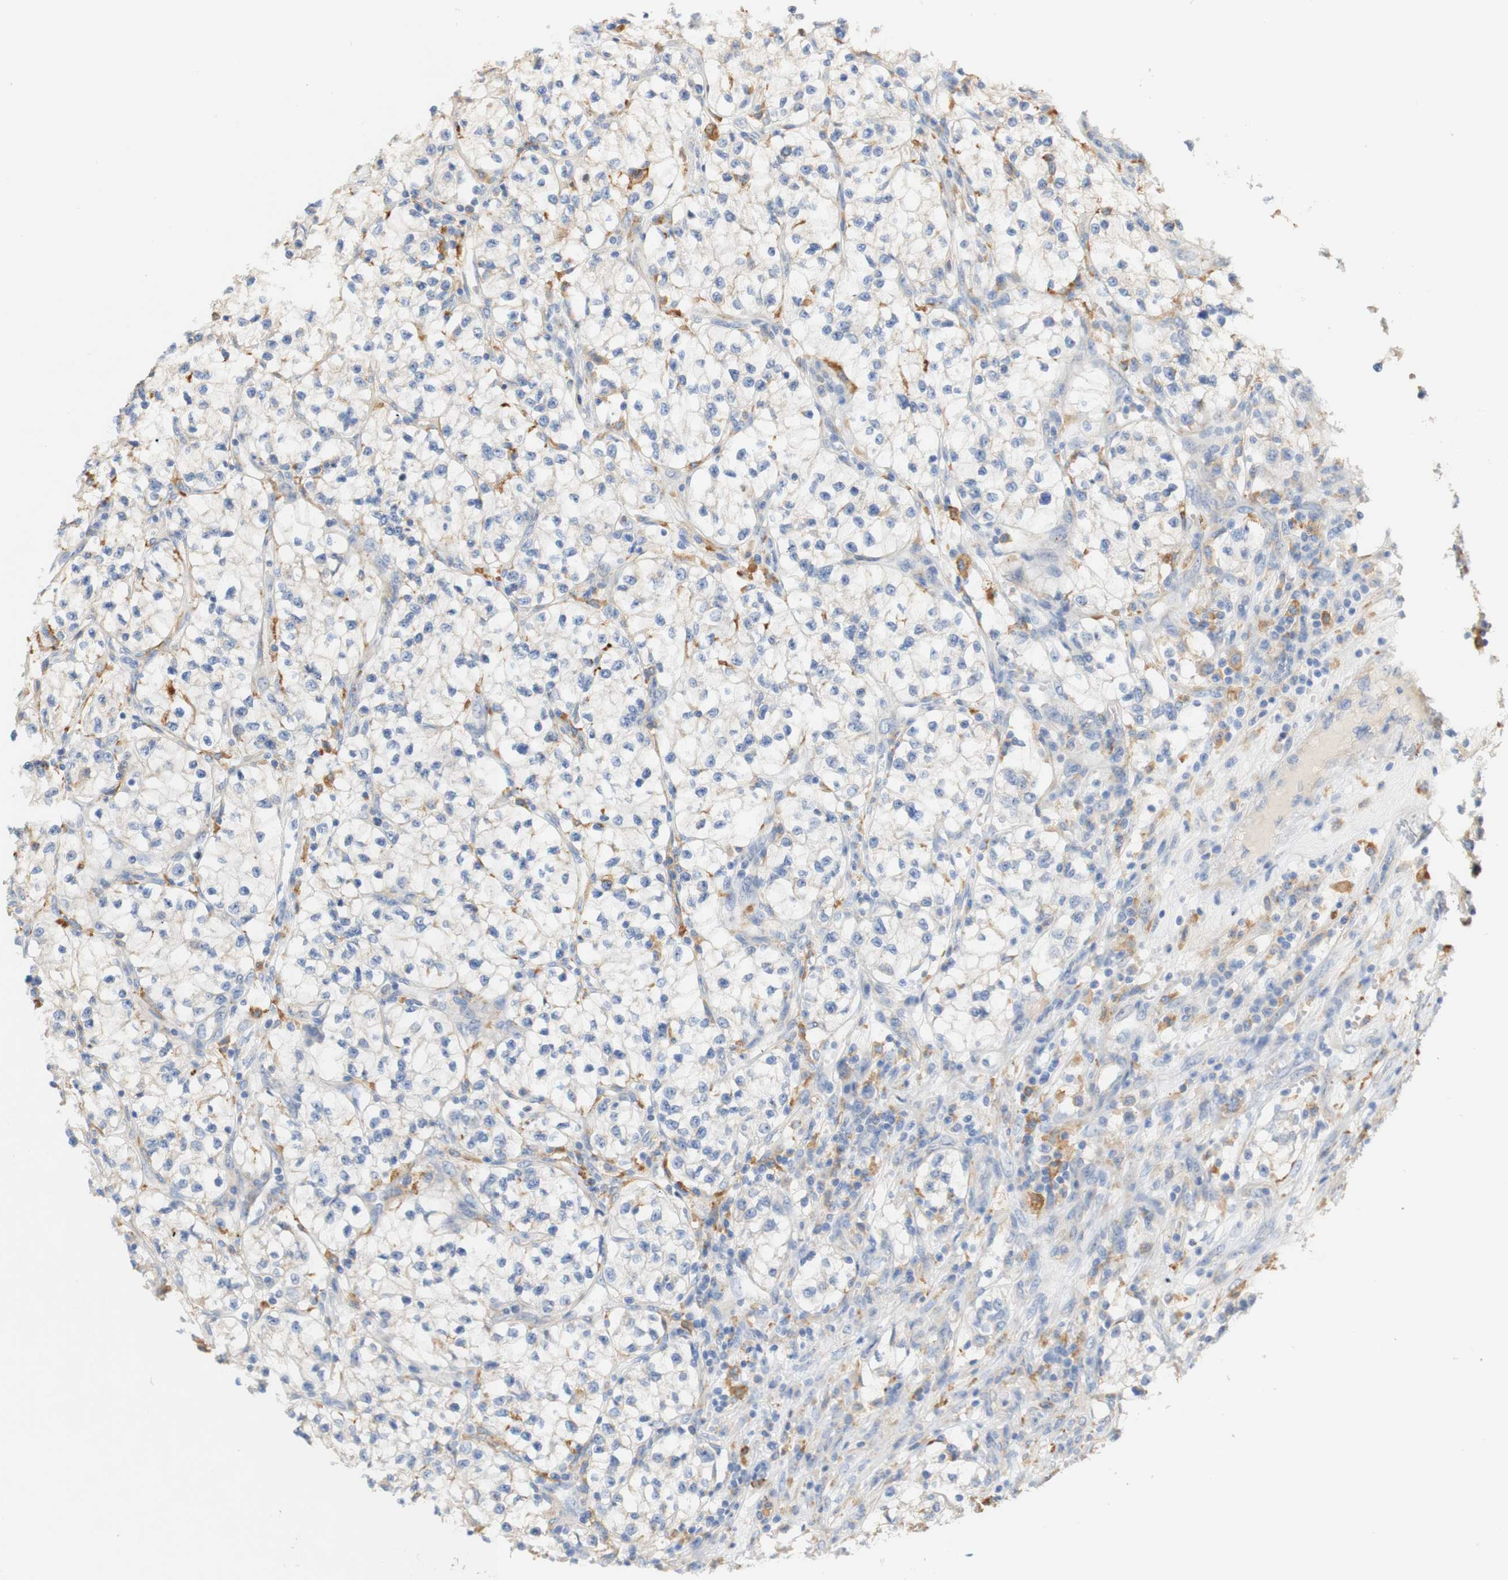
{"staining": {"intensity": "negative", "quantity": "none", "location": "none"}, "tissue": "renal cancer", "cell_type": "Tumor cells", "image_type": "cancer", "snomed": [{"axis": "morphology", "description": "Adenocarcinoma, NOS"}, {"axis": "topography", "description": "Kidney"}], "caption": "A high-resolution image shows immunohistochemistry staining of adenocarcinoma (renal), which exhibits no significant expression in tumor cells. The staining was performed using DAB to visualize the protein expression in brown, while the nuclei were stained in blue with hematoxylin (Magnification: 20x).", "gene": "FCGRT", "patient": {"sex": "female", "age": 57}}